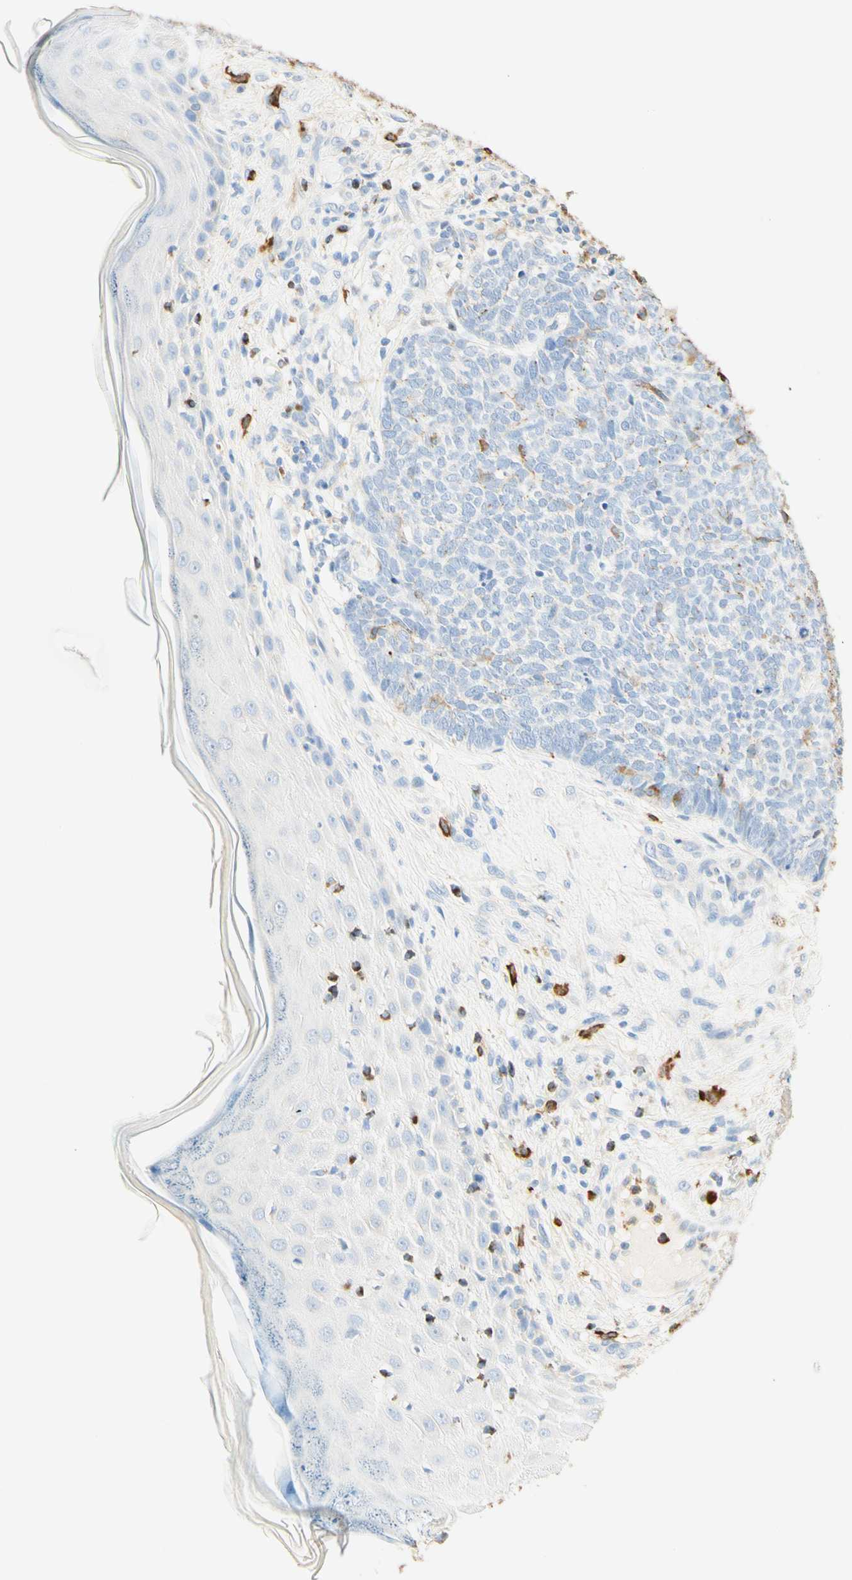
{"staining": {"intensity": "negative", "quantity": "none", "location": "none"}, "tissue": "skin cancer", "cell_type": "Tumor cells", "image_type": "cancer", "snomed": [{"axis": "morphology", "description": "Basal cell carcinoma"}, {"axis": "topography", "description": "Skin"}], "caption": "A high-resolution image shows immunohistochemistry staining of skin cancer, which displays no significant staining in tumor cells.", "gene": "CD63", "patient": {"sex": "female", "age": 84}}